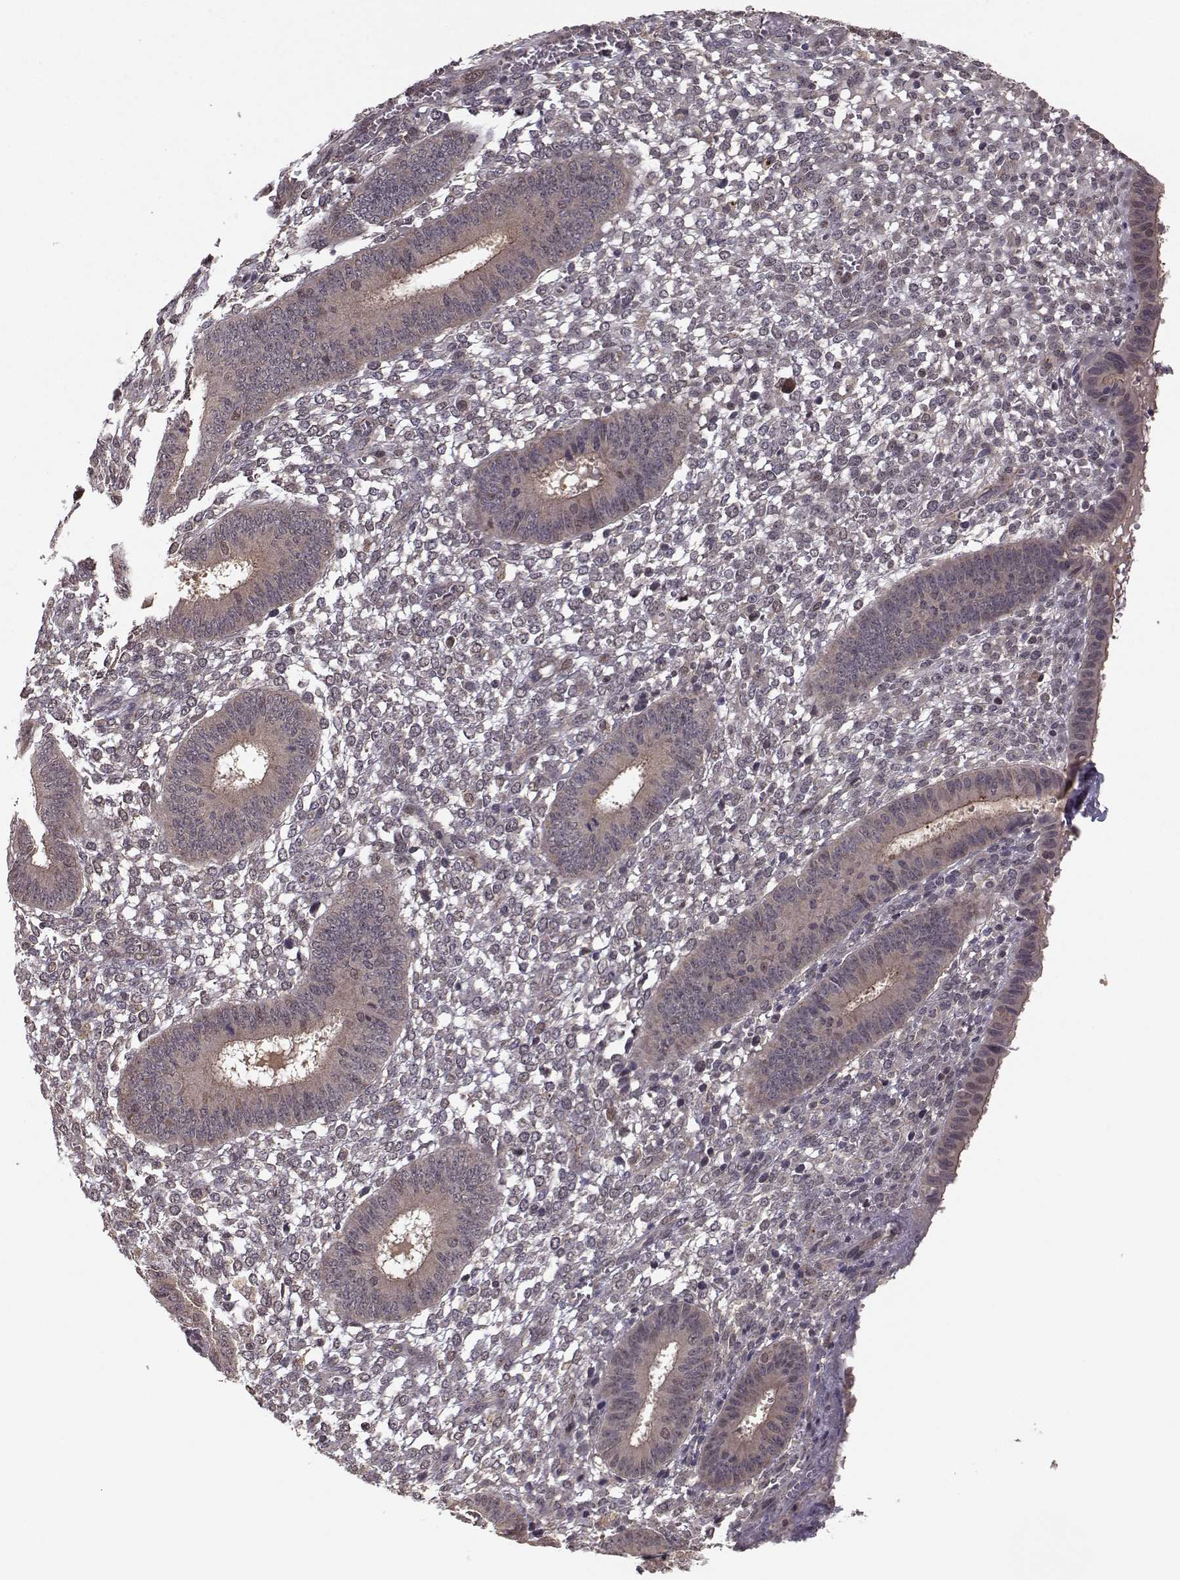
{"staining": {"intensity": "negative", "quantity": "none", "location": "none"}, "tissue": "endometrium", "cell_type": "Cells in endometrial stroma", "image_type": "normal", "snomed": [{"axis": "morphology", "description": "Normal tissue, NOS"}, {"axis": "topography", "description": "Endometrium"}], "caption": "Cells in endometrial stroma are negative for protein expression in normal human endometrium. The staining is performed using DAB brown chromogen with nuclei counter-stained in using hematoxylin.", "gene": "PLEKHG3", "patient": {"sex": "female", "age": 42}}